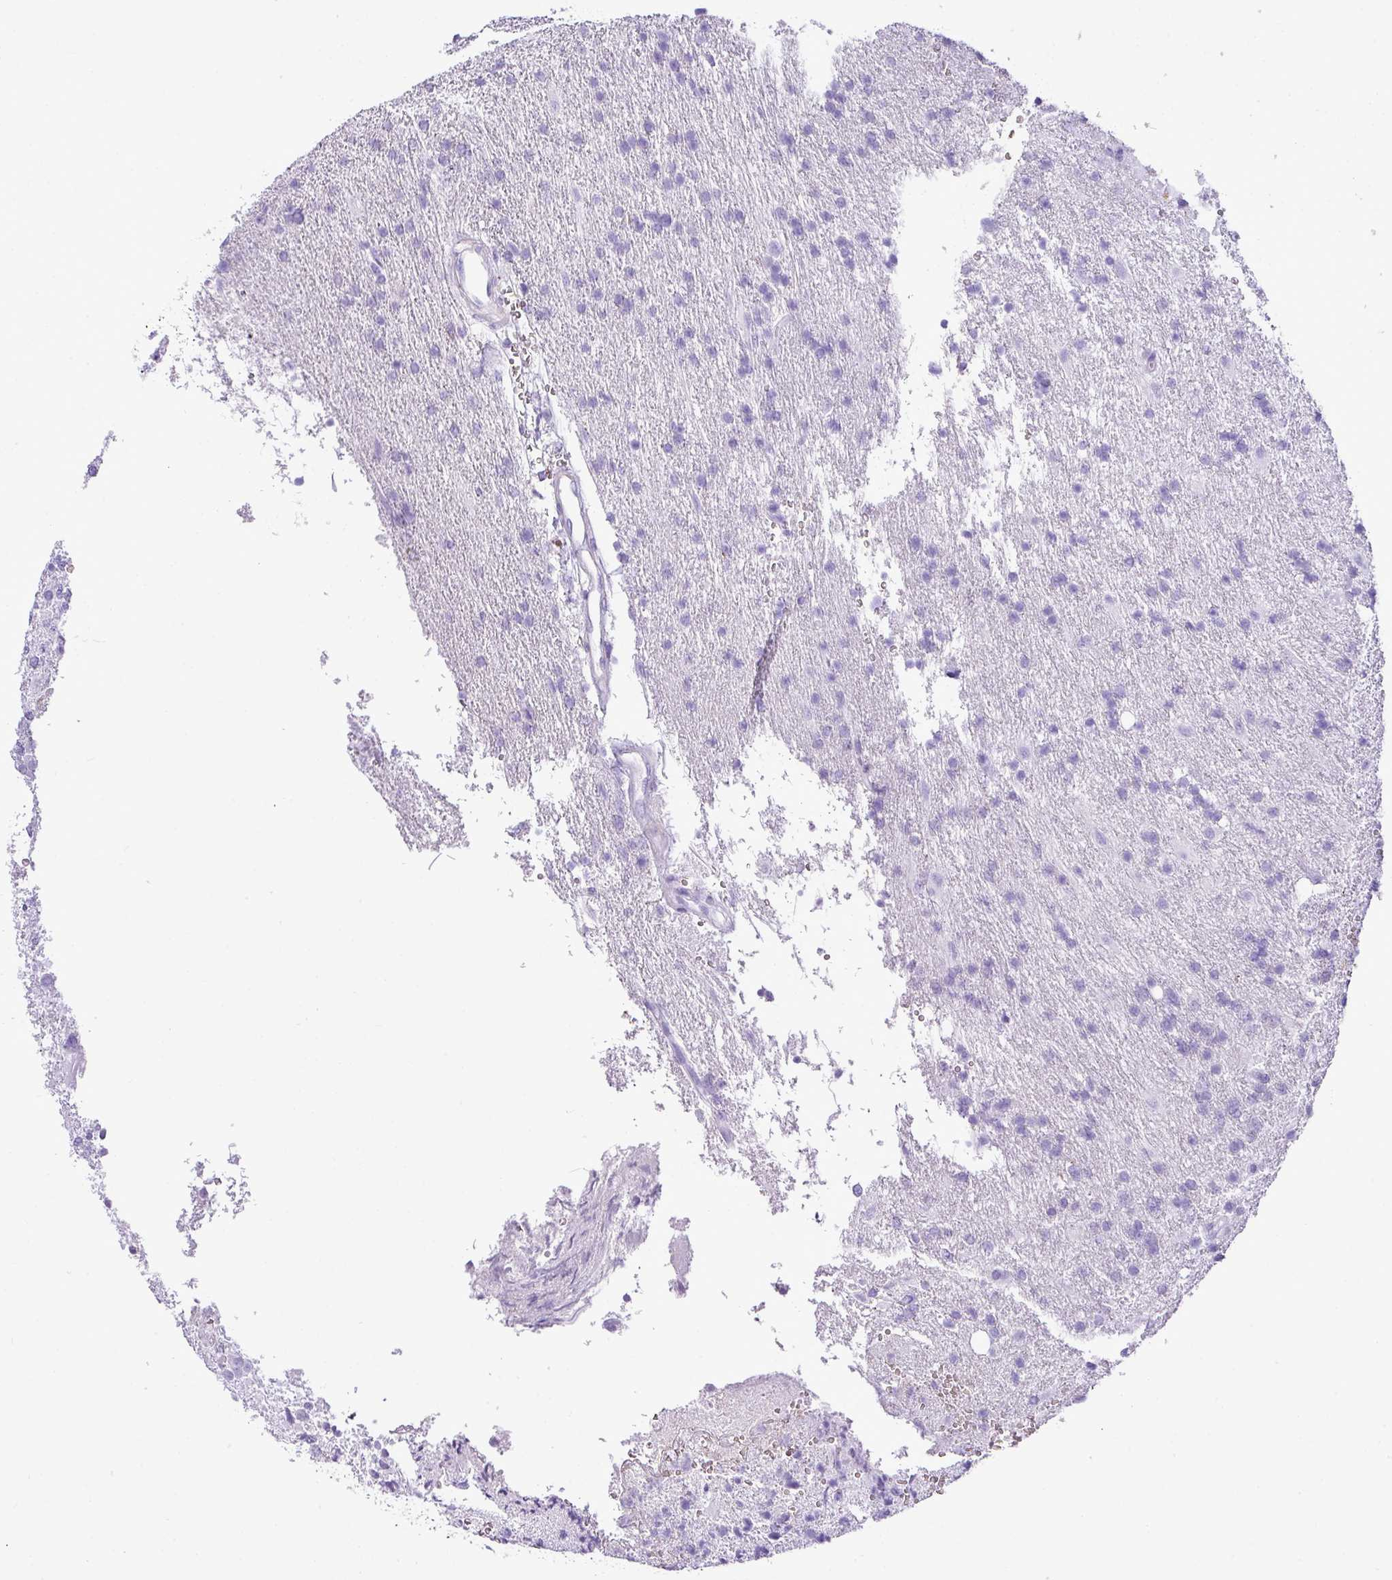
{"staining": {"intensity": "negative", "quantity": "none", "location": "none"}, "tissue": "glioma", "cell_type": "Tumor cells", "image_type": "cancer", "snomed": [{"axis": "morphology", "description": "Glioma, malignant, High grade"}, {"axis": "topography", "description": "Brain"}], "caption": "High power microscopy micrograph of an immunohistochemistry micrograph of glioma, revealing no significant expression in tumor cells.", "gene": "ZSCAN5A", "patient": {"sex": "male", "age": 56}}